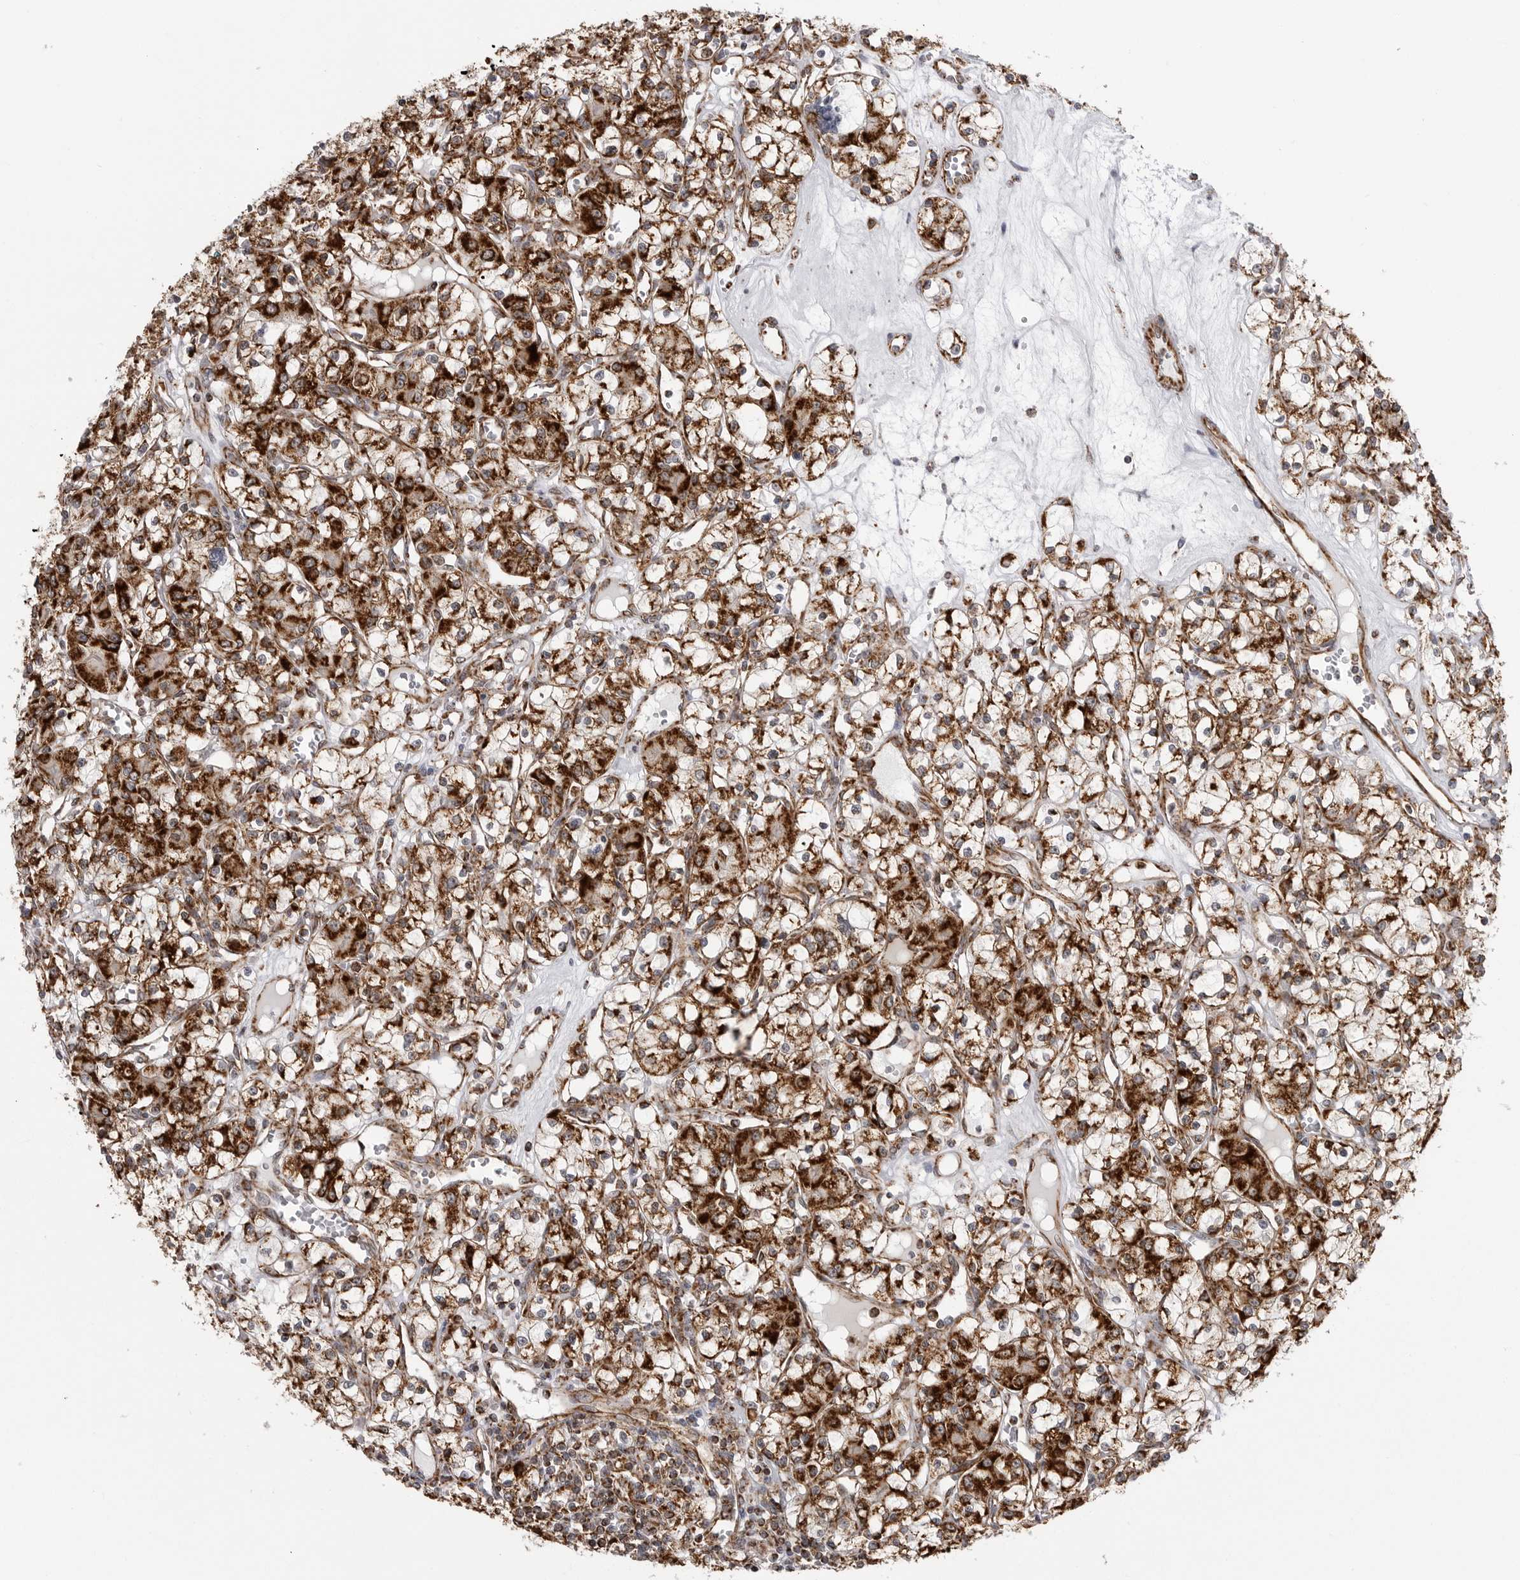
{"staining": {"intensity": "strong", "quantity": ">75%", "location": "cytoplasmic/membranous"}, "tissue": "renal cancer", "cell_type": "Tumor cells", "image_type": "cancer", "snomed": [{"axis": "morphology", "description": "Adenocarcinoma, NOS"}, {"axis": "topography", "description": "Kidney"}], "caption": "The immunohistochemical stain labels strong cytoplasmic/membranous positivity in tumor cells of renal cancer tissue.", "gene": "FH", "patient": {"sex": "female", "age": 59}}